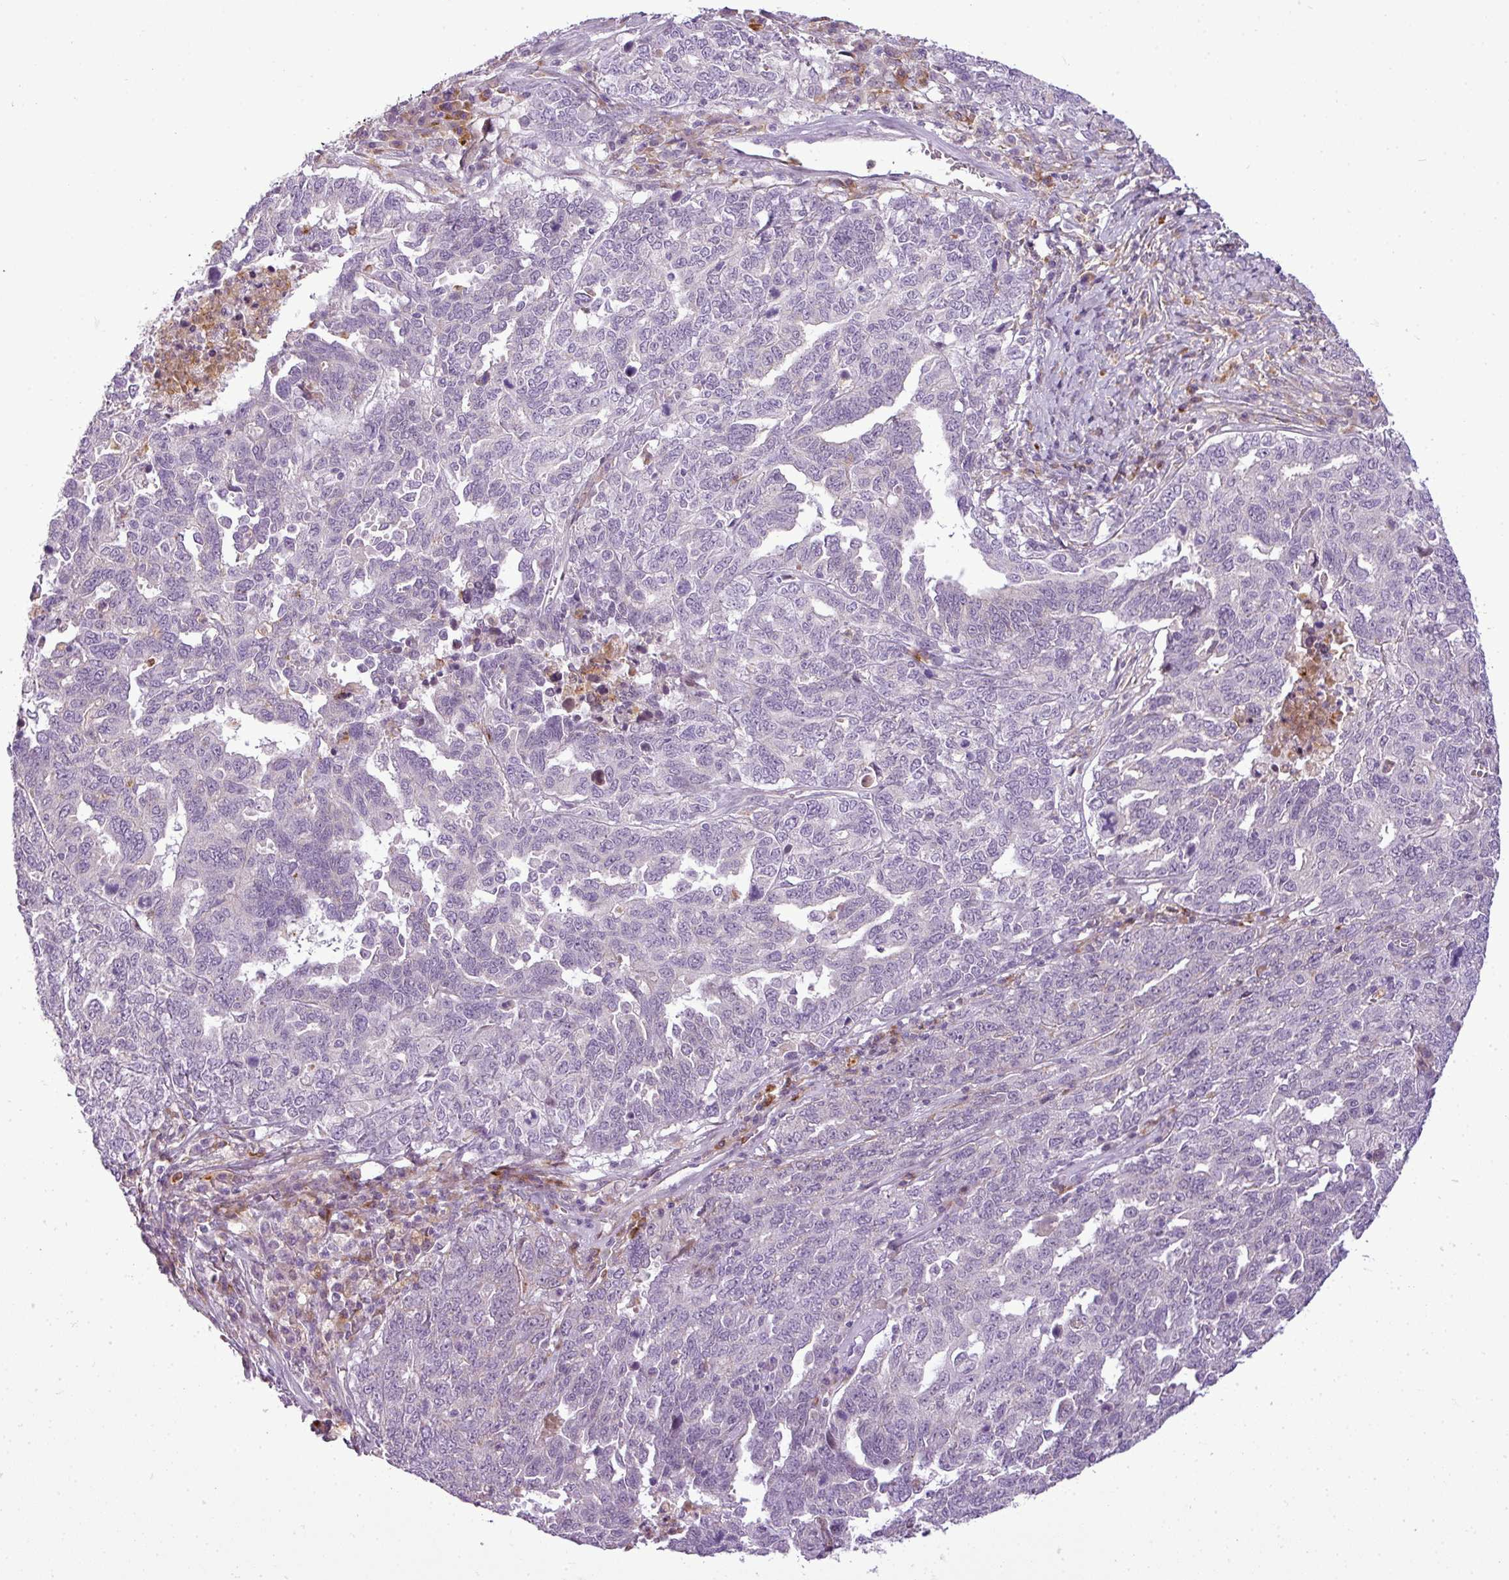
{"staining": {"intensity": "negative", "quantity": "none", "location": "none"}, "tissue": "ovarian cancer", "cell_type": "Tumor cells", "image_type": "cancer", "snomed": [{"axis": "morphology", "description": "Carcinoma, endometroid"}, {"axis": "topography", "description": "Ovary"}], "caption": "The micrograph exhibits no staining of tumor cells in ovarian cancer (endometroid carcinoma). (DAB (3,3'-diaminobenzidine) immunohistochemistry, high magnification).", "gene": "C4B", "patient": {"sex": "female", "age": 62}}